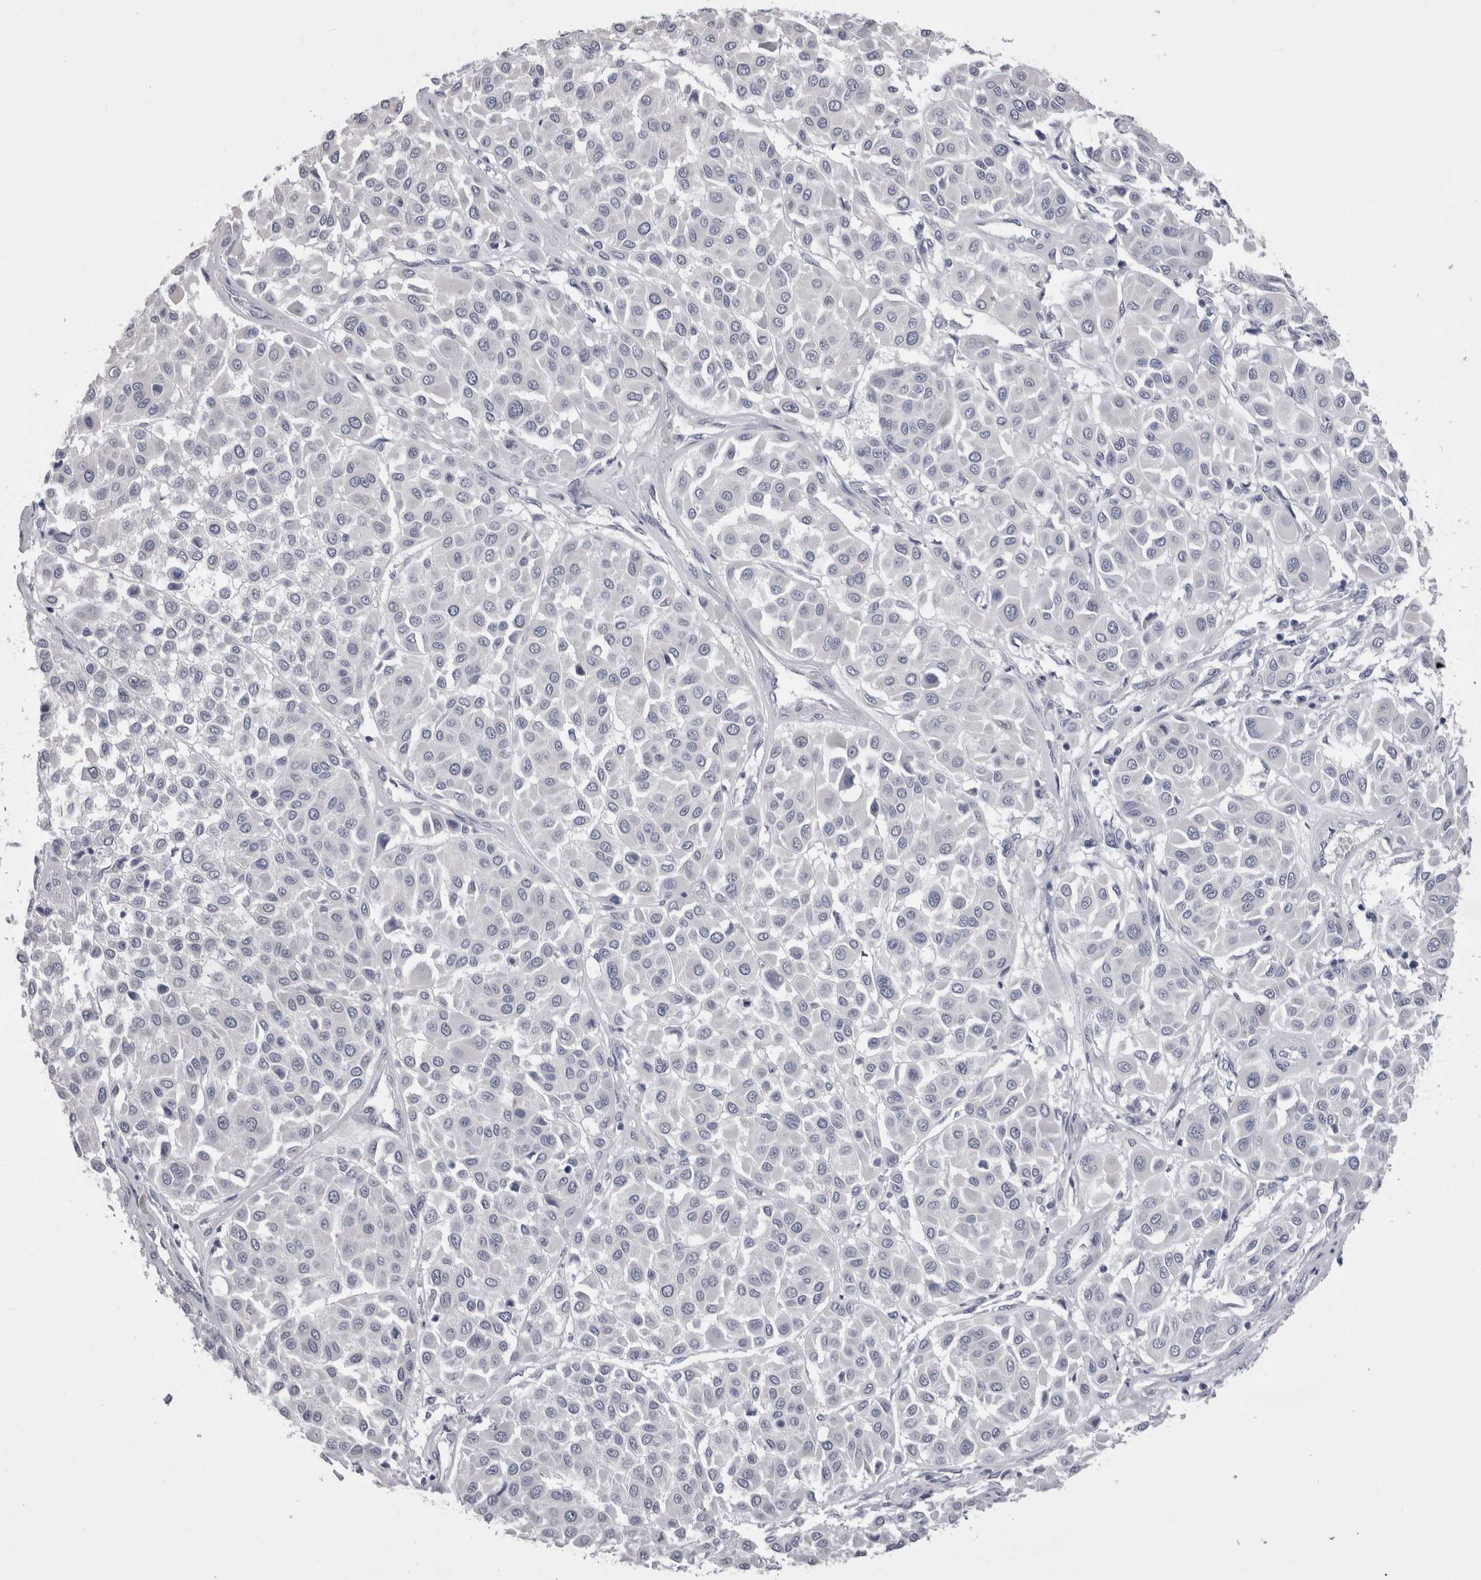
{"staining": {"intensity": "negative", "quantity": "none", "location": "none"}, "tissue": "melanoma", "cell_type": "Tumor cells", "image_type": "cancer", "snomed": [{"axis": "morphology", "description": "Malignant melanoma, Metastatic site"}, {"axis": "topography", "description": "Soft tissue"}], "caption": "The immunohistochemistry (IHC) micrograph has no significant expression in tumor cells of malignant melanoma (metastatic site) tissue.", "gene": "CDHR5", "patient": {"sex": "male", "age": 41}}